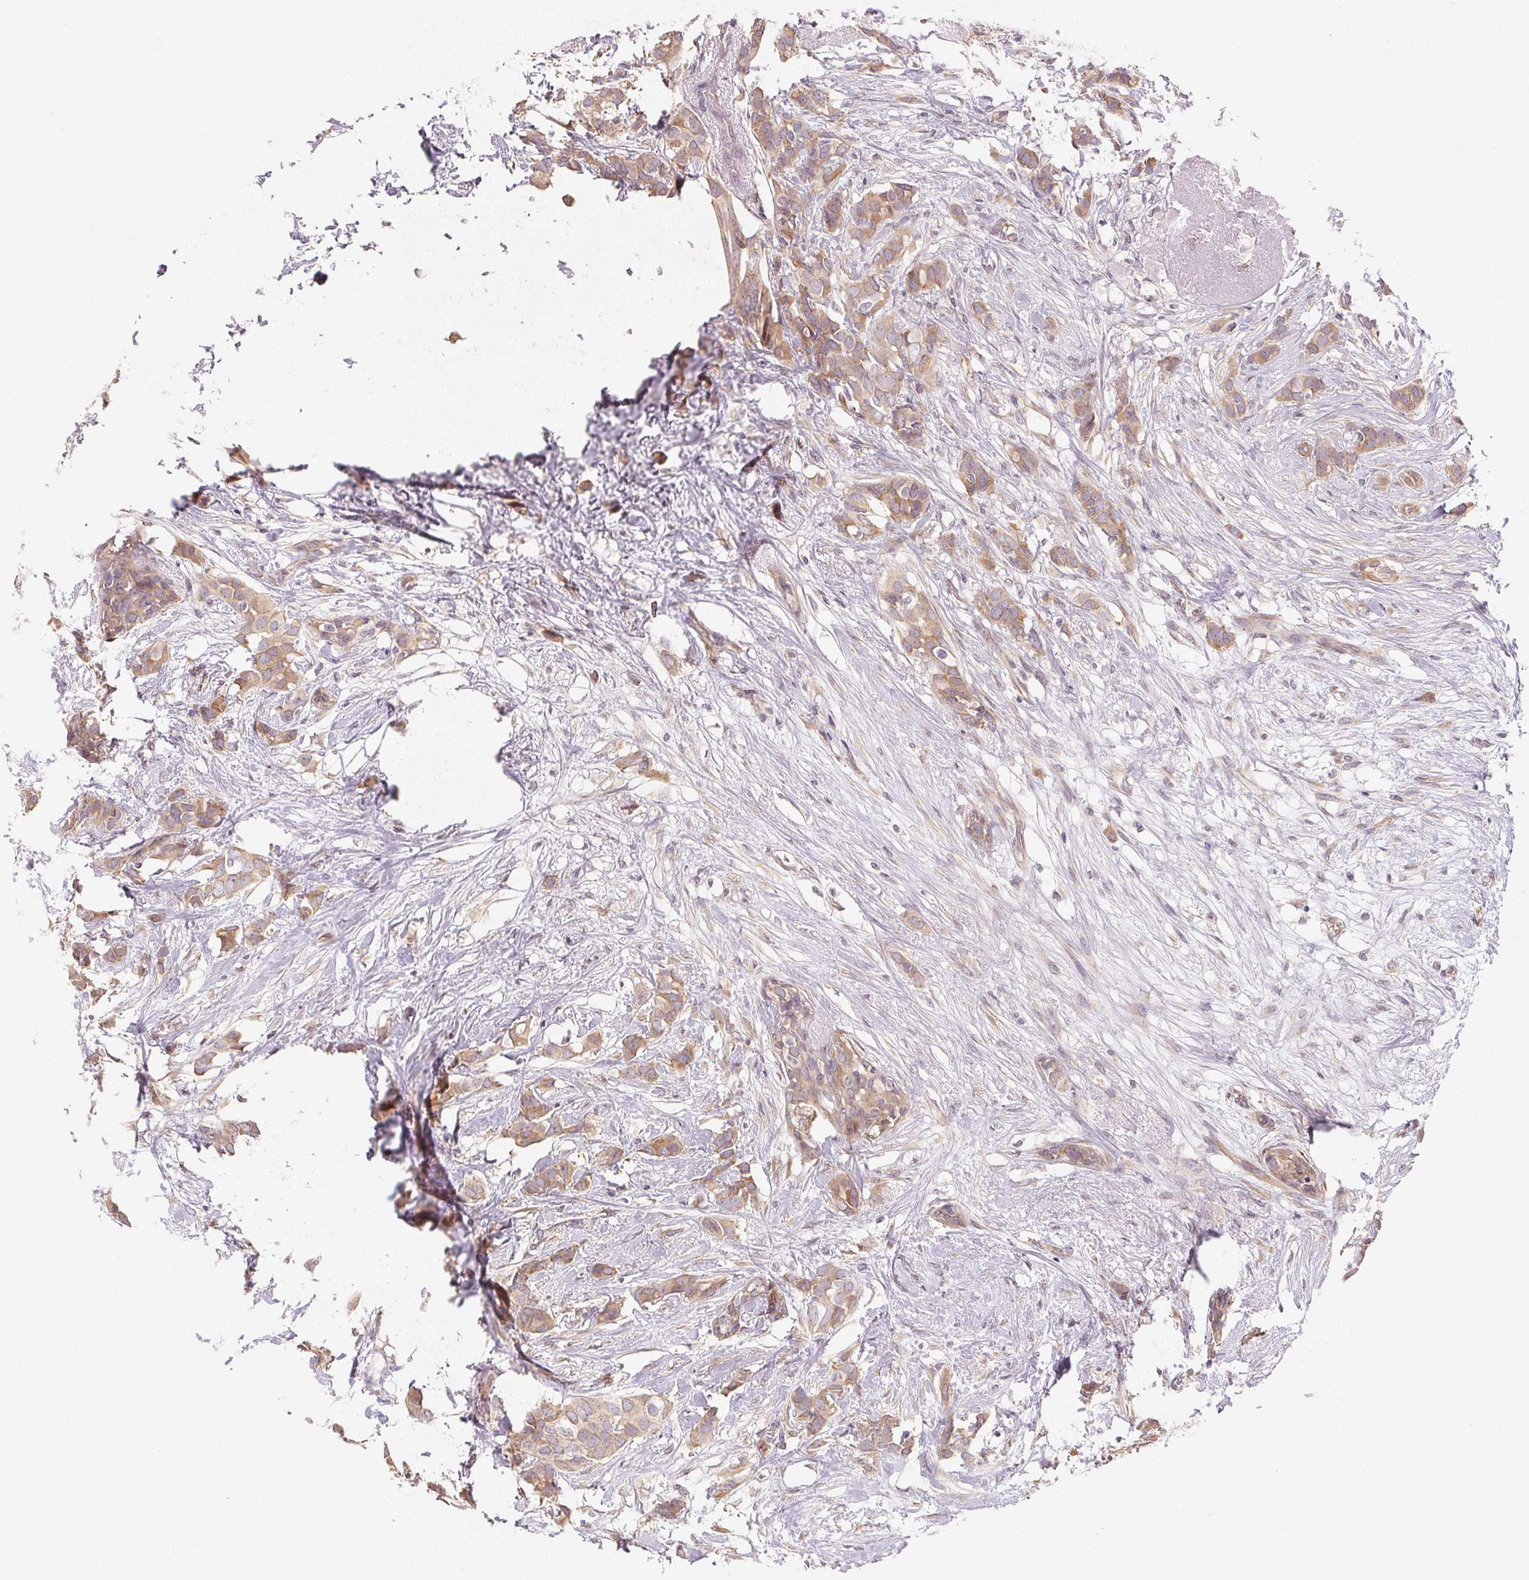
{"staining": {"intensity": "weak", "quantity": ">75%", "location": "cytoplasmic/membranous"}, "tissue": "breast cancer", "cell_type": "Tumor cells", "image_type": "cancer", "snomed": [{"axis": "morphology", "description": "Duct carcinoma"}, {"axis": "topography", "description": "Breast"}], "caption": "Invasive ductal carcinoma (breast) tissue exhibits weak cytoplasmic/membranous expression in approximately >75% of tumor cells, visualized by immunohistochemistry. Nuclei are stained in blue.", "gene": "EI24", "patient": {"sex": "female", "age": 62}}